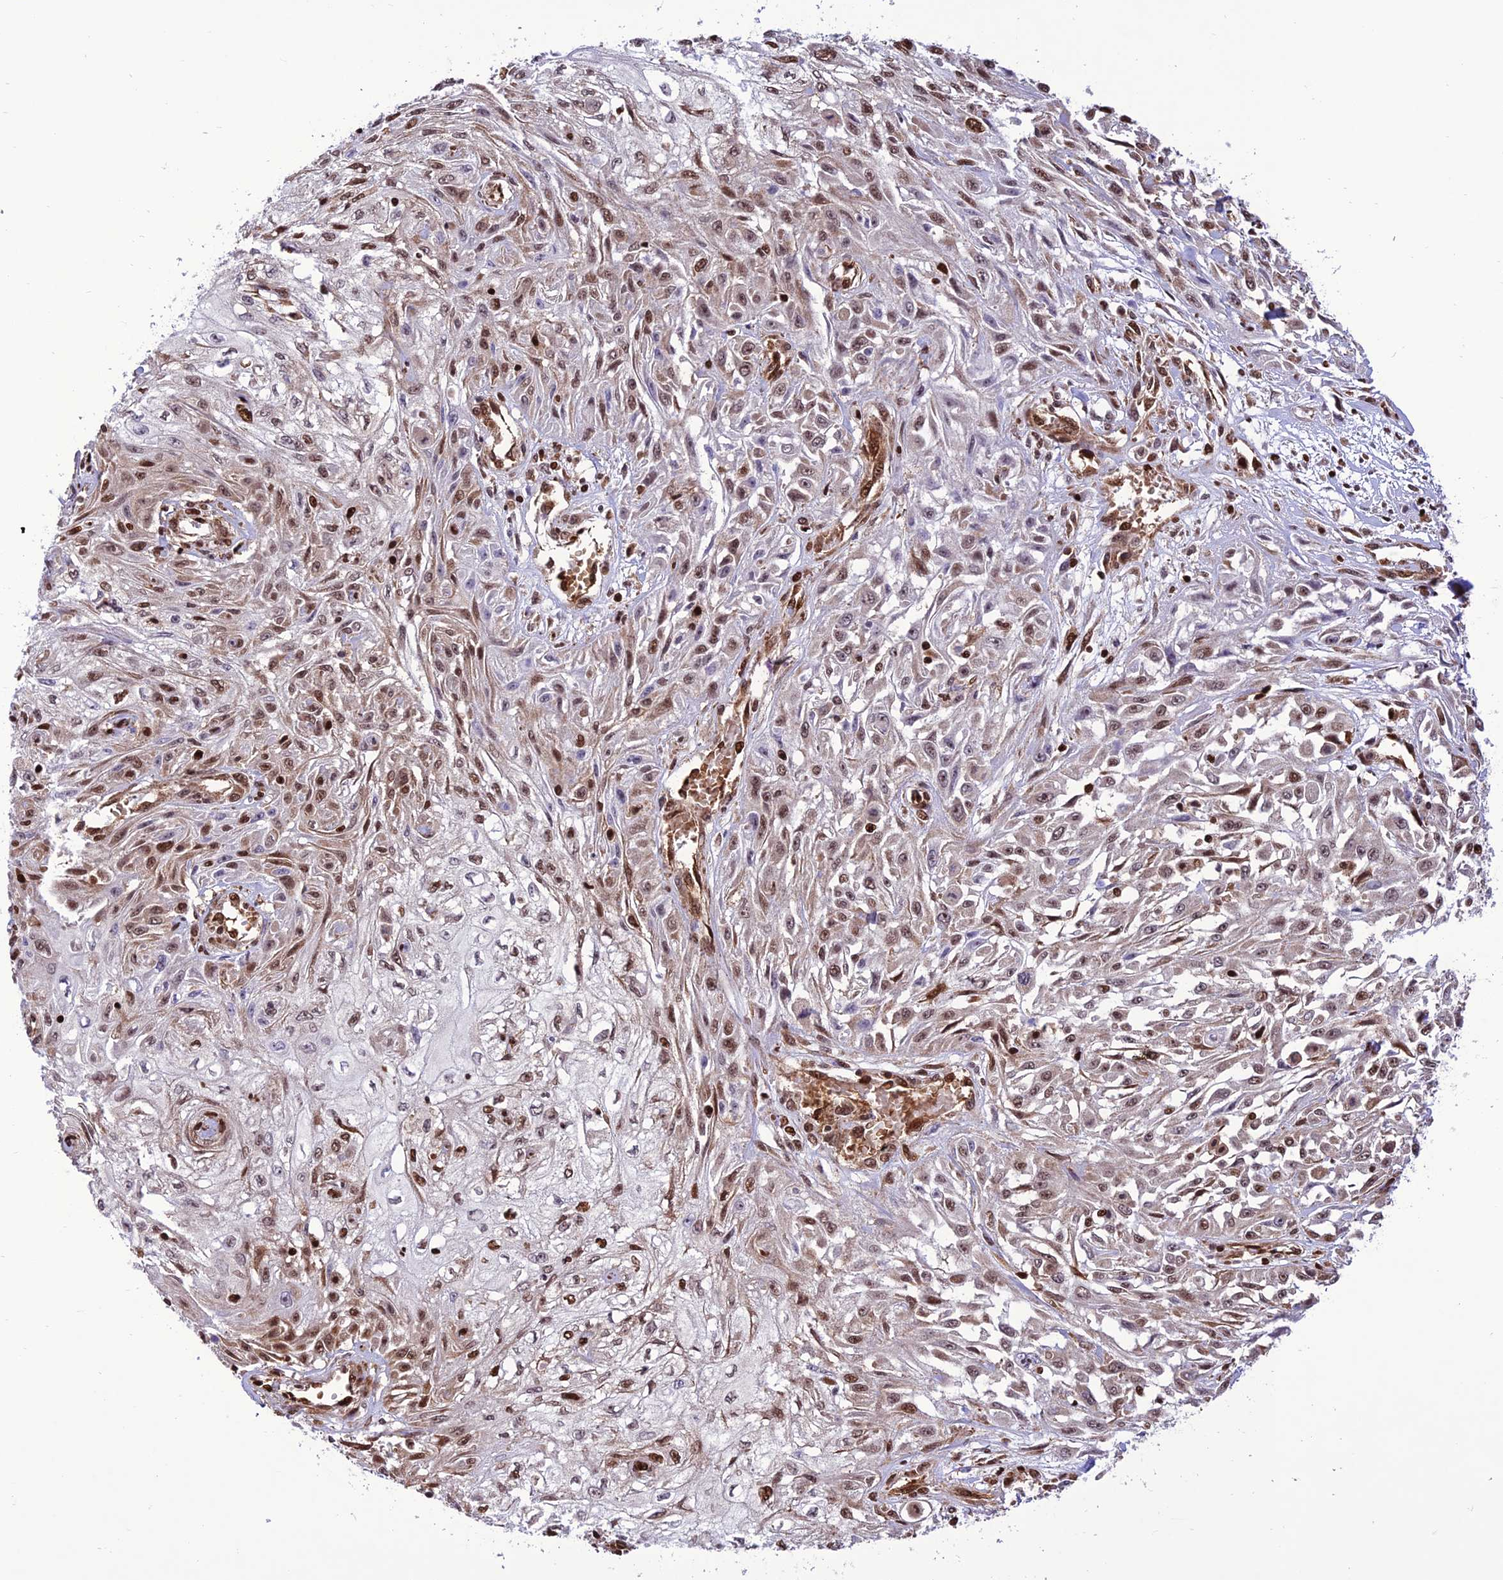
{"staining": {"intensity": "moderate", "quantity": "25%-75%", "location": "nuclear"}, "tissue": "skin cancer", "cell_type": "Tumor cells", "image_type": "cancer", "snomed": [{"axis": "morphology", "description": "Squamous cell carcinoma, NOS"}, {"axis": "morphology", "description": "Squamous cell carcinoma, metastatic, NOS"}, {"axis": "topography", "description": "Skin"}, {"axis": "topography", "description": "Lymph node"}], "caption": "Brown immunohistochemical staining in human metastatic squamous cell carcinoma (skin) shows moderate nuclear staining in approximately 25%-75% of tumor cells.", "gene": "INO80E", "patient": {"sex": "male", "age": 75}}